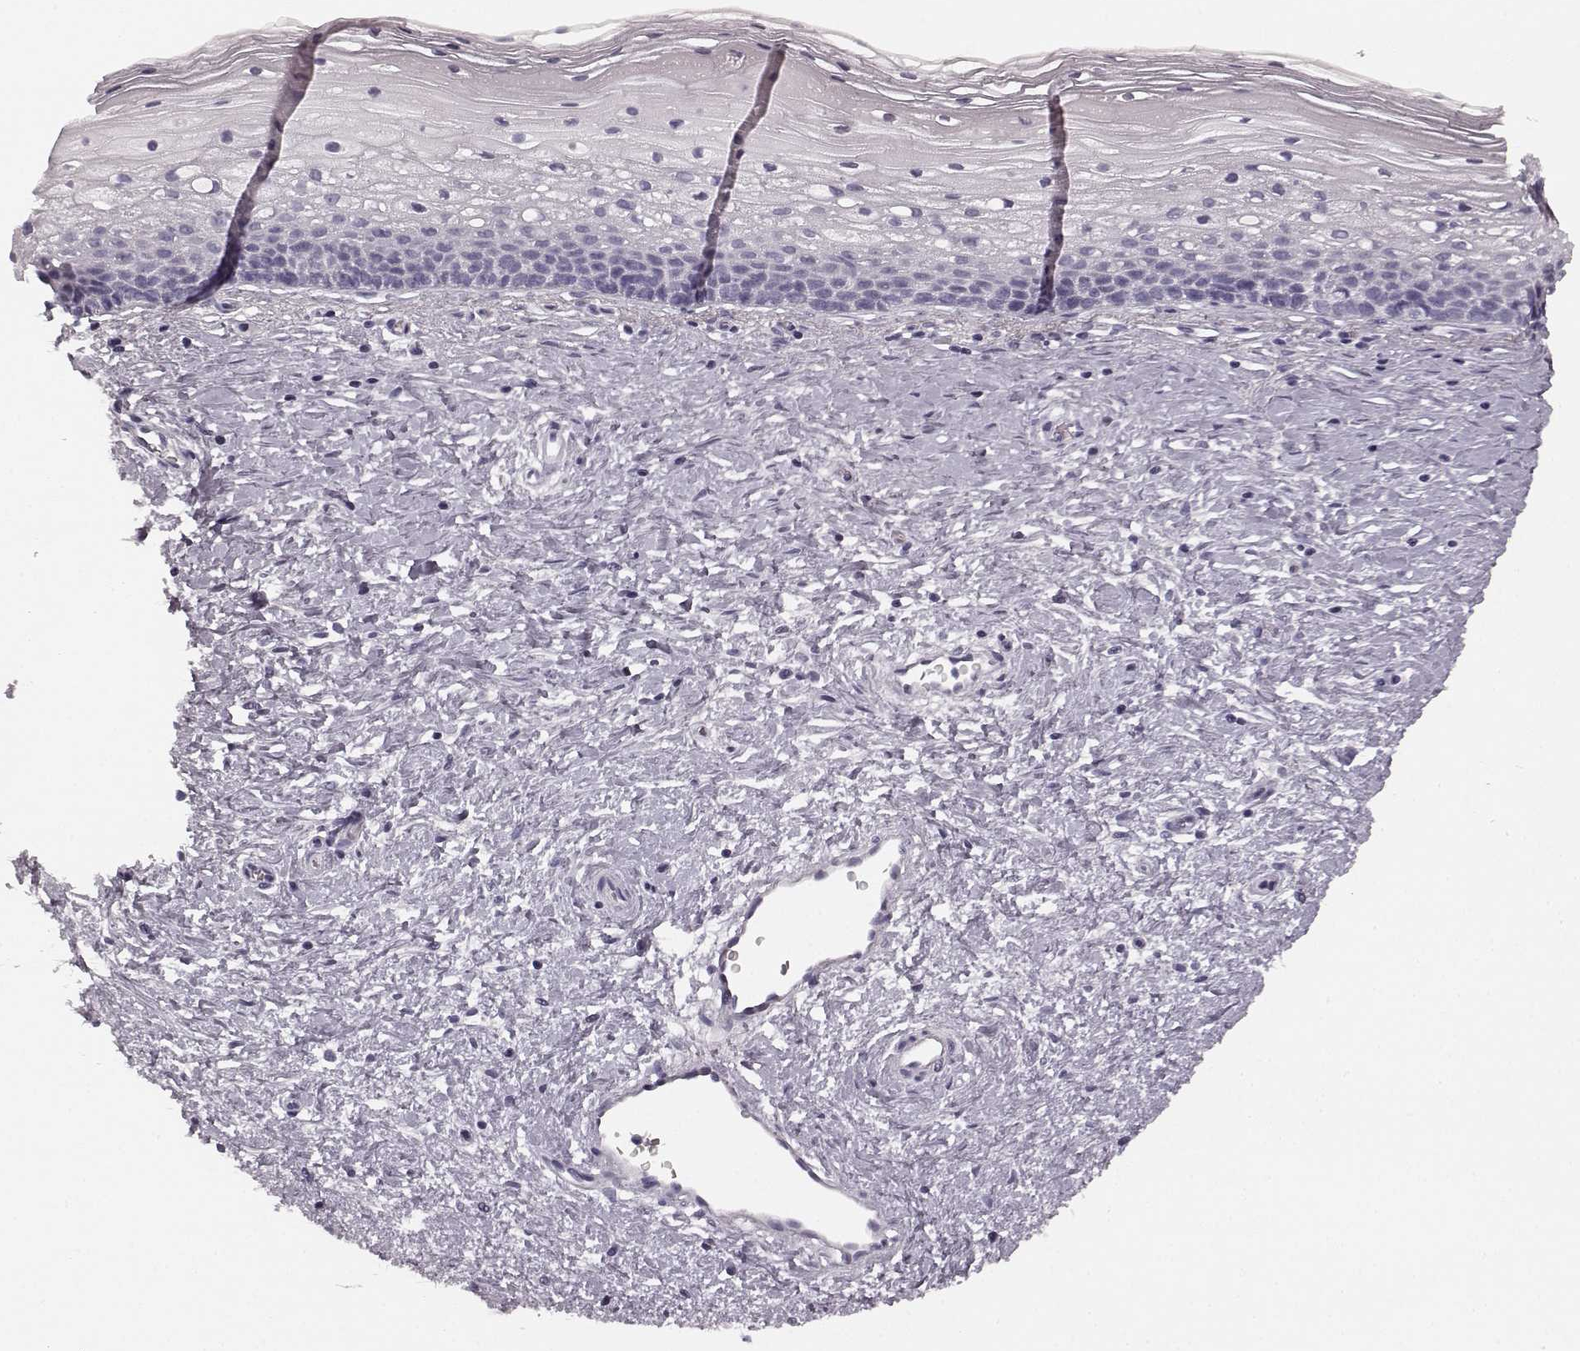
{"staining": {"intensity": "negative", "quantity": "none", "location": "none"}, "tissue": "cervix", "cell_type": "Squamous epithelial cells", "image_type": "normal", "snomed": [{"axis": "morphology", "description": "Normal tissue, NOS"}, {"axis": "topography", "description": "Cervix"}], "caption": "Protein analysis of normal cervix shows no significant positivity in squamous epithelial cells. (DAB IHC visualized using brightfield microscopy, high magnification).", "gene": "TMPRSS15", "patient": {"sex": "female", "age": 34}}